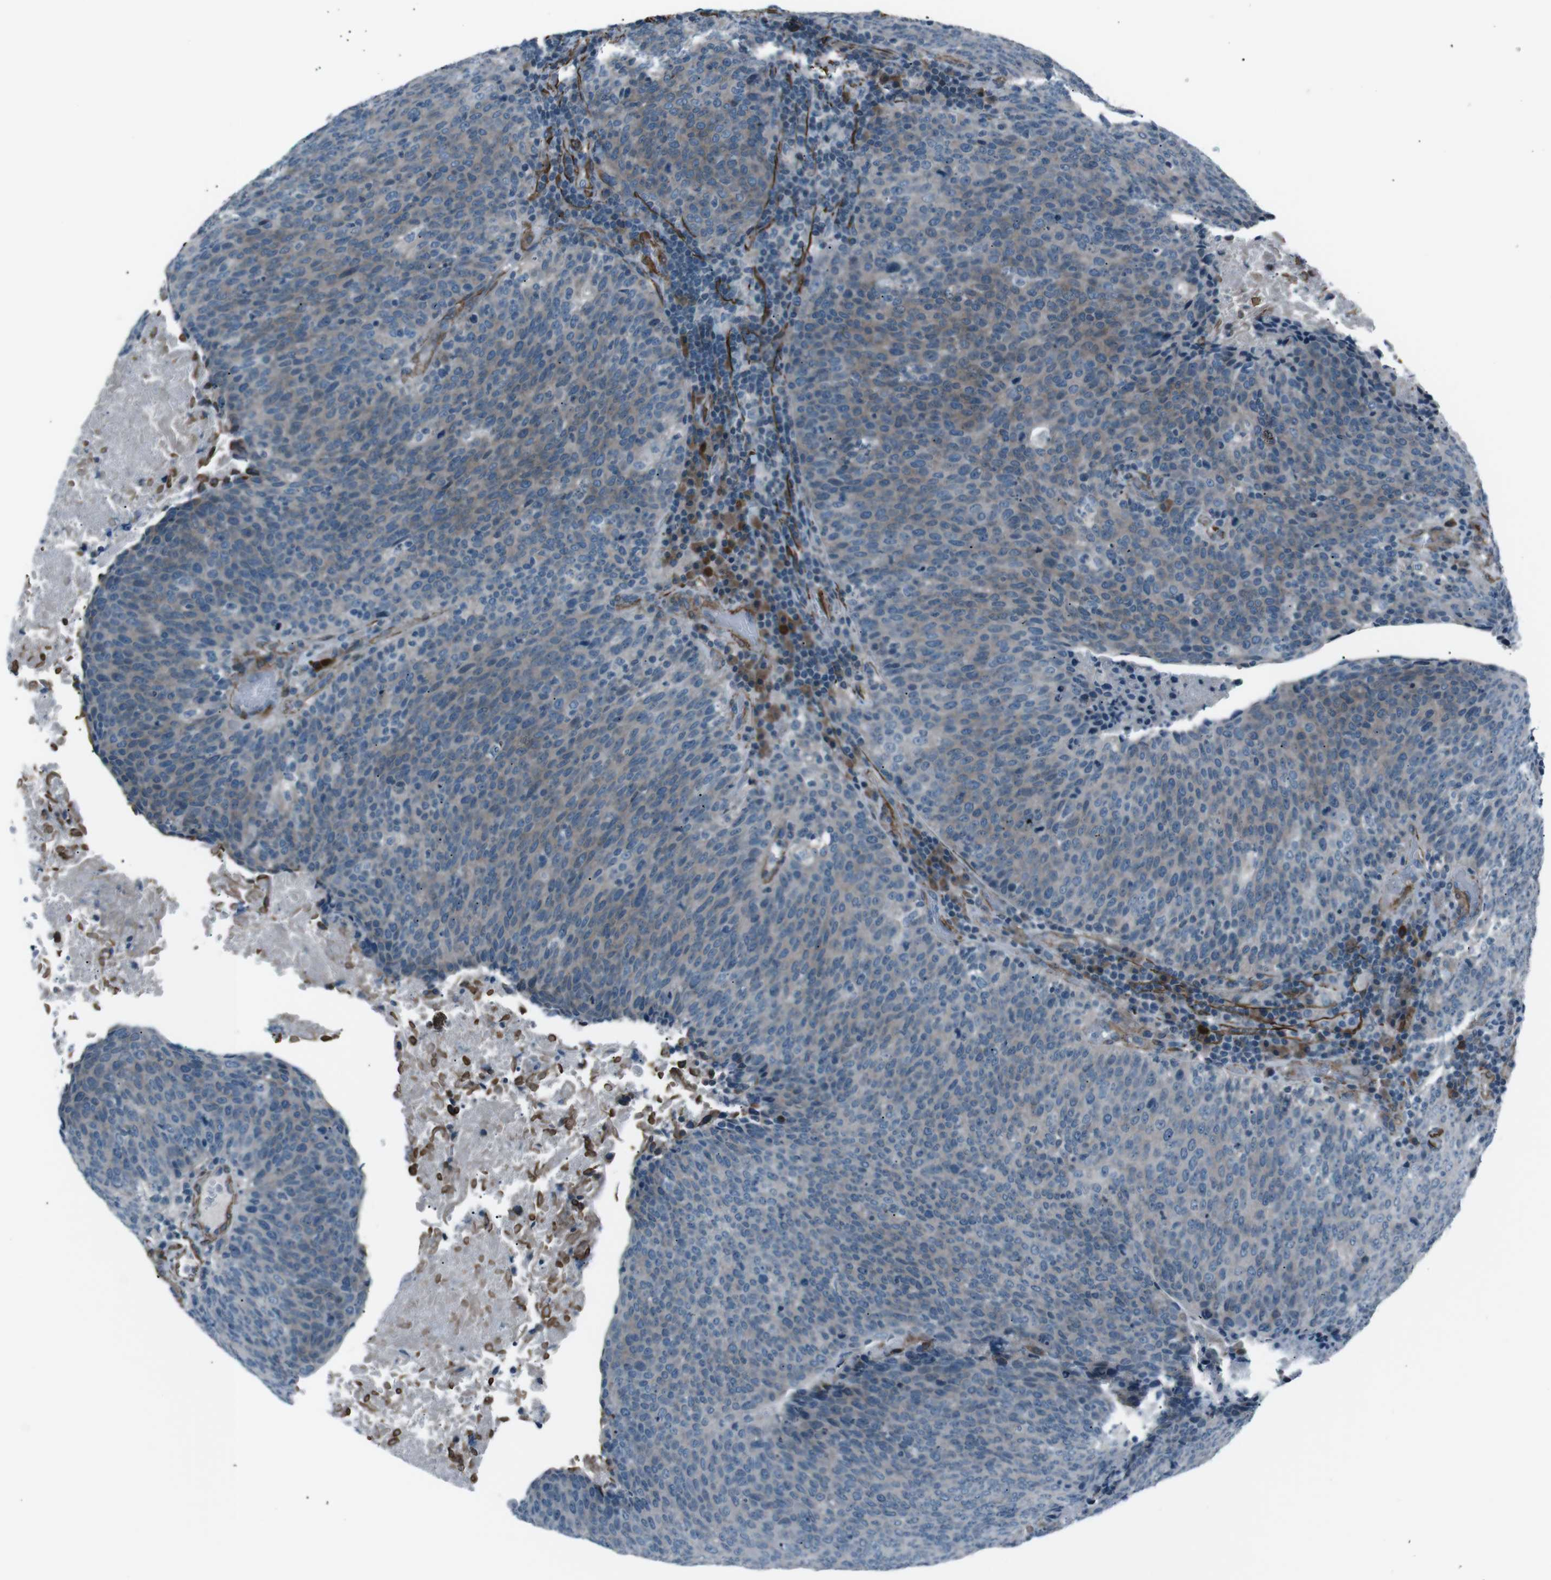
{"staining": {"intensity": "moderate", "quantity": "25%-75%", "location": "cytoplasmic/membranous"}, "tissue": "head and neck cancer", "cell_type": "Tumor cells", "image_type": "cancer", "snomed": [{"axis": "morphology", "description": "Squamous cell carcinoma, NOS"}, {"axis": "morphology", "description": "Squamous cell carcinoma, metastatic, NOS"}, {"axis": "topography", "description": "Lymph node"}, {"axis": "topography", "description": "Head-Neck"}], "caption": "DAB immunohistochemical staining of head and neck metastatic squamous cell carcinoma demonstrates moderate cytoplasmic/membranous protein staining in about 25%-75% of tumor cells. The protein is stained brown, and the nuclei are stained in blue (DAB (3,3'-diaminobenzidine) IHC with brightfield microscopy, high magnification).", "gene": "PDLIM5", "patient": {"sex": "male", "age": 62}}